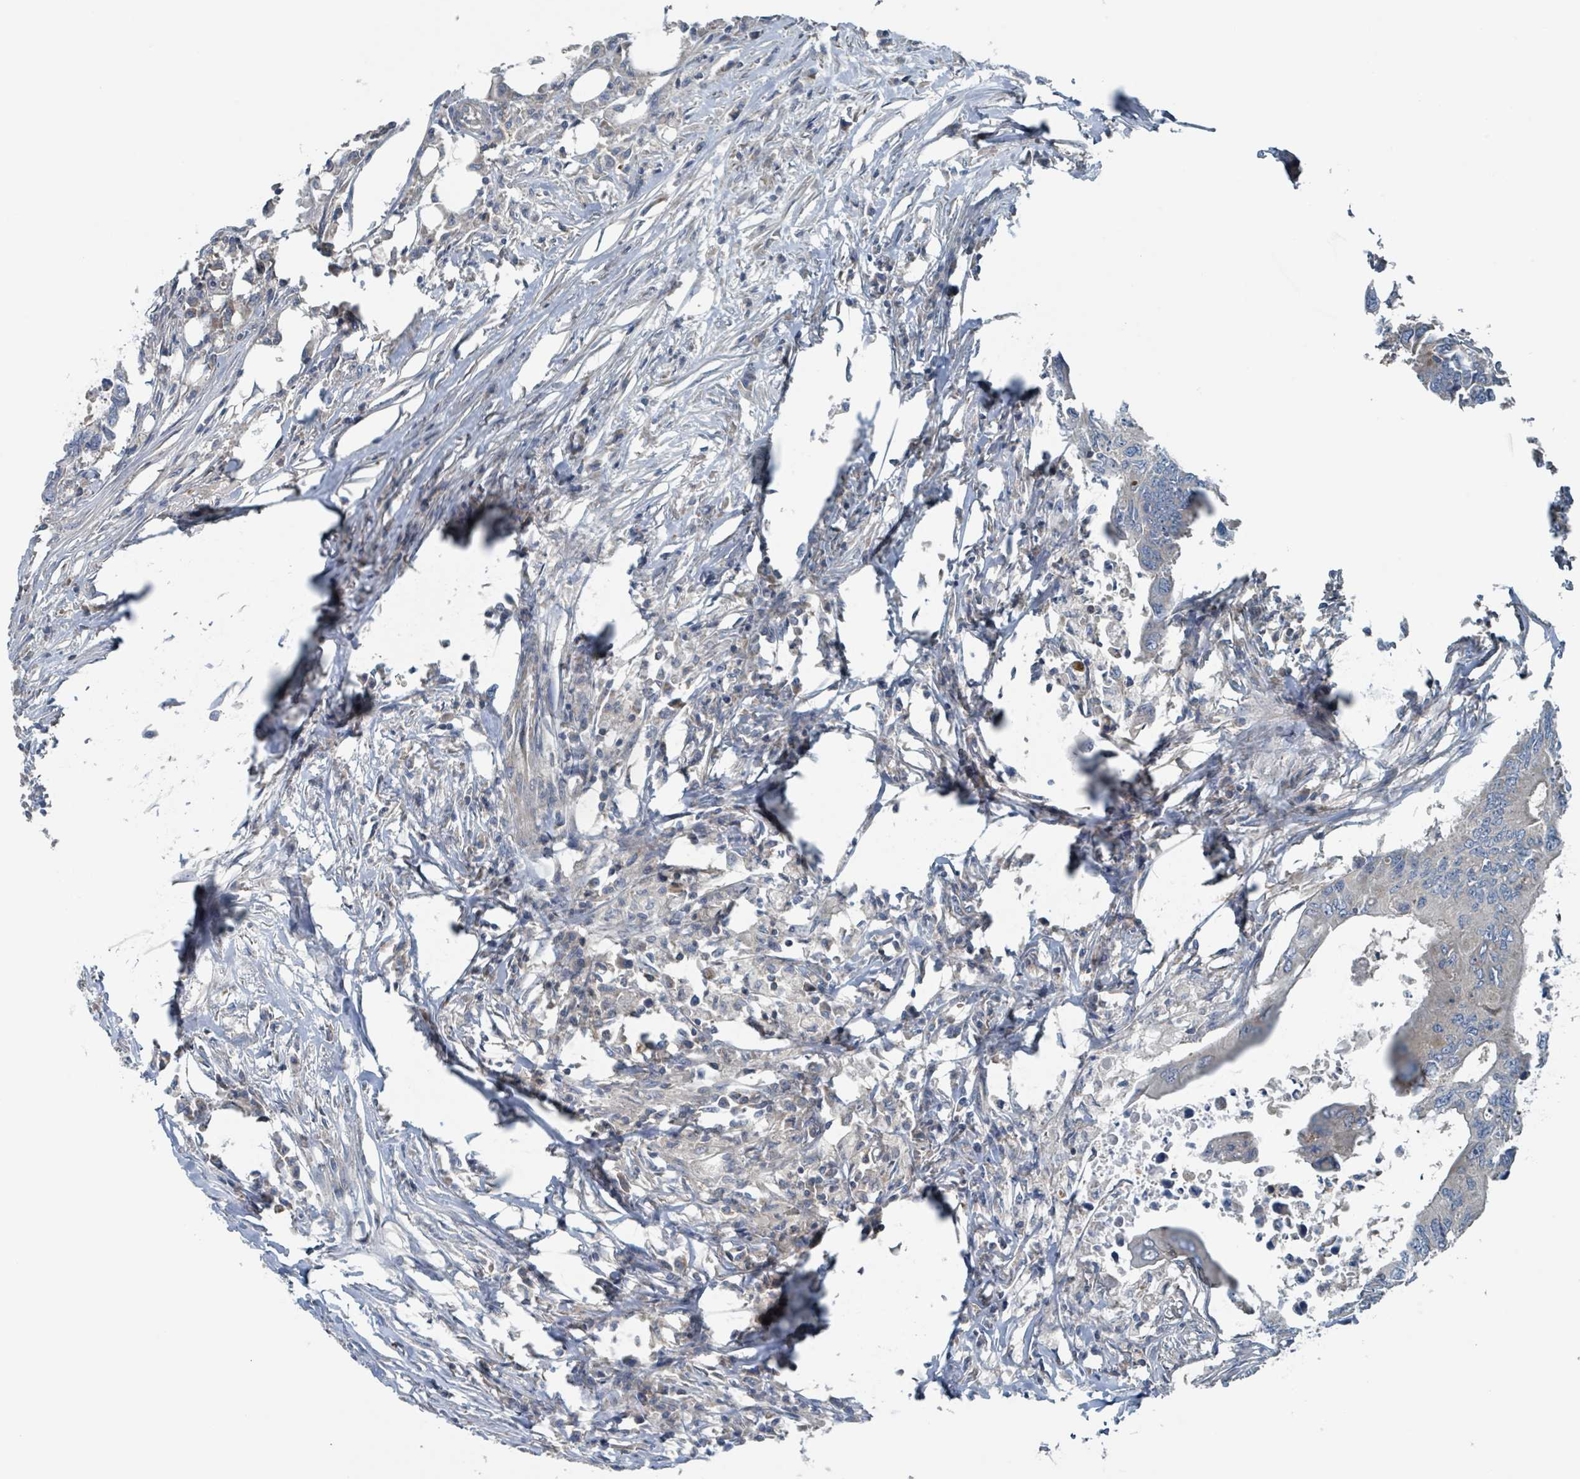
{"staining": {"intensity": "negative", "quantity": "none", "location": "none"}, "tissue": "colorectal cancer", "cell_type": "Tumor cells", "image_type": "cancer", "snomed": [{"axis": "morphology", "description": "Adenocarcinoma, NOS"}, {"axis": "topography", "description": "Colon"}], "caption": "An immunohistochemistry histopathology image of colorectal cancer is shown. There is no staining in tumor cells of colorectal cancer.", "gene": "ACBD4", "patient": {"sex": "male", "age": 71}}